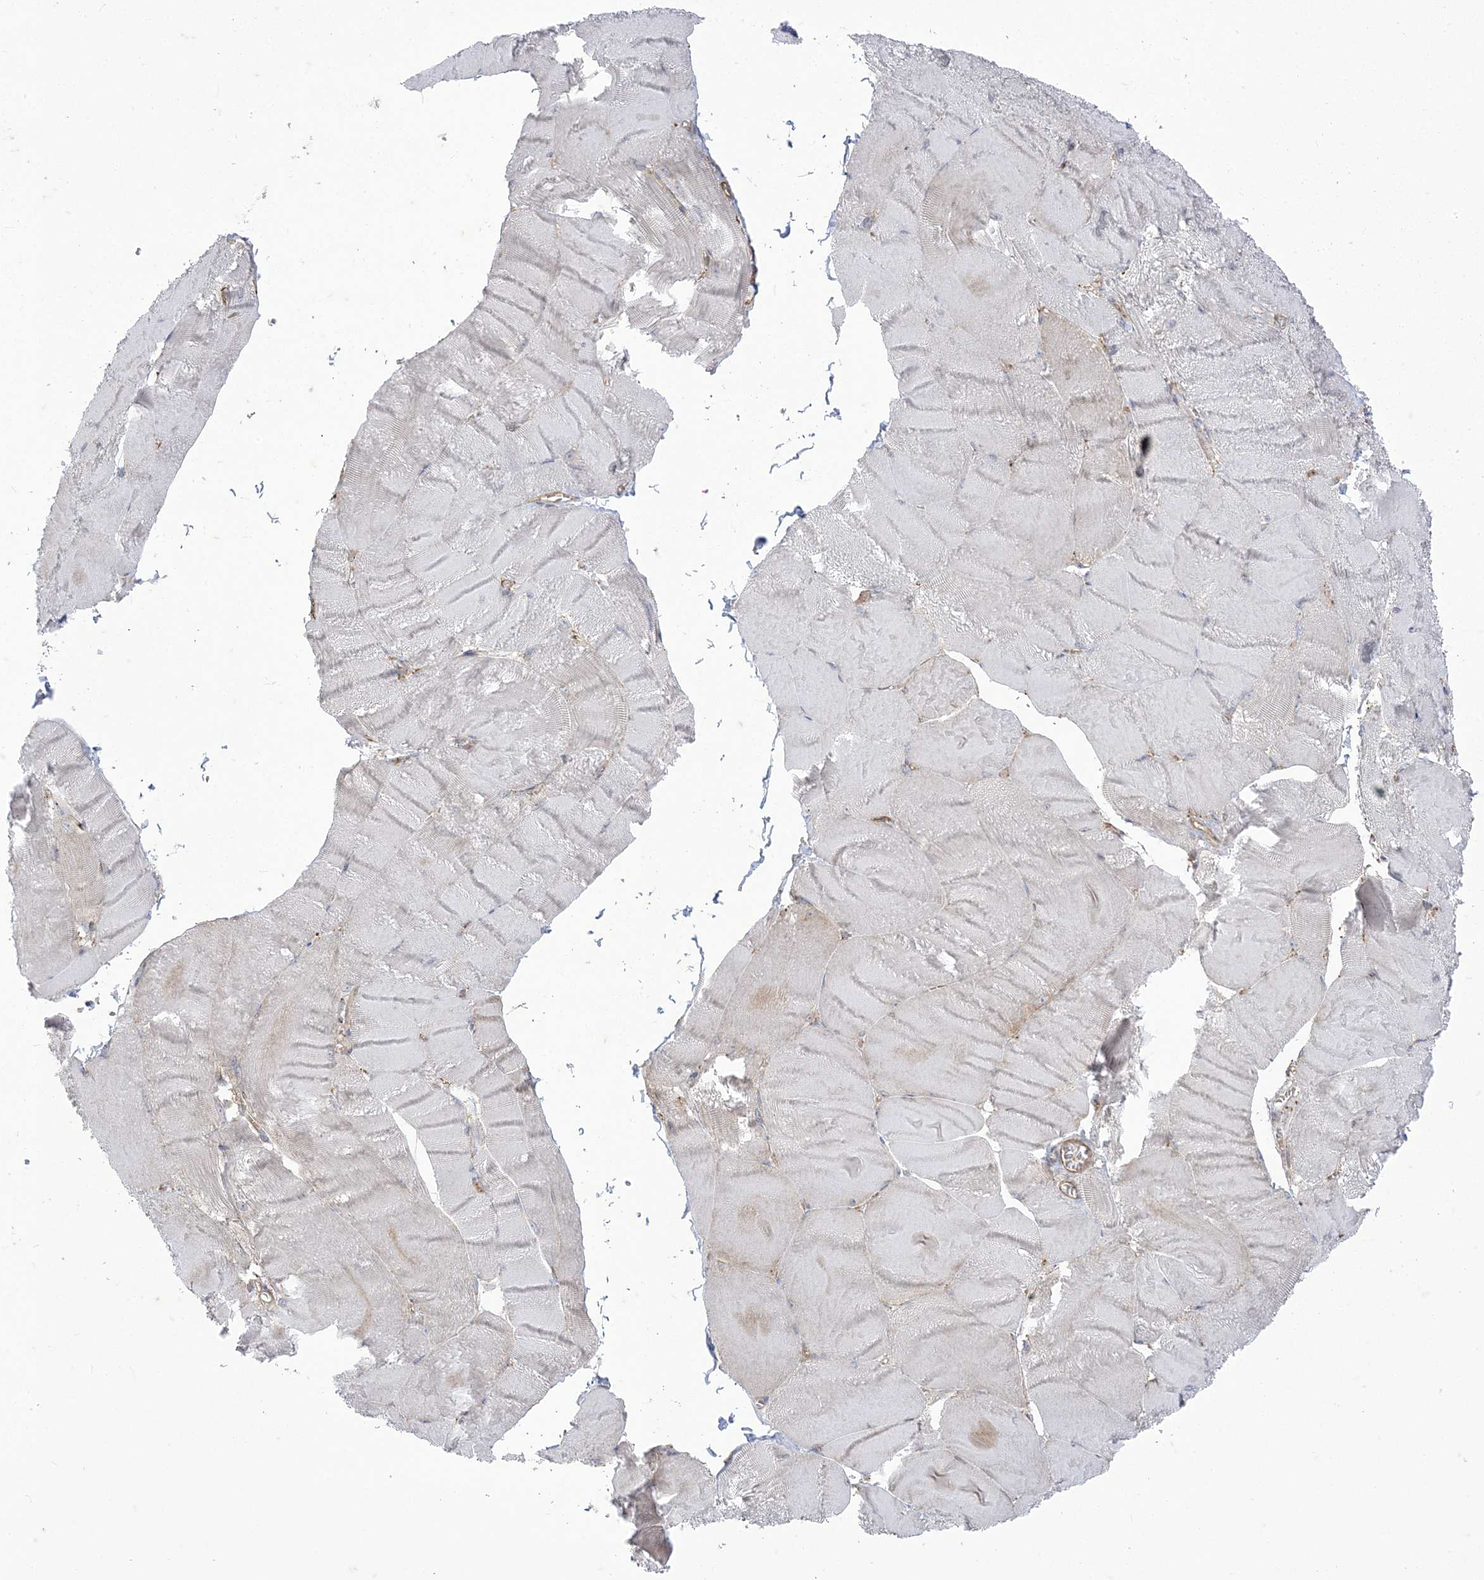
{"staining": {"intensity": "negative", "quantity": "none", "location": "none"}, "tissue": "skeletal muscle", "cell_type": "Myocytes", "image_type": "normal", "snomed": [{"axis": "morphology", "description": "Normal tissue, NOS"}, {"axis": "morphology", "description": "Basal cell carcinoma"}, {"axis": "topography", "description": "Skeletal muscle"}], "caption": "IHC photomicrograph of normal human skeletal muscle stained for a protein (brown), which demonstrates no expression in myocytes.", "gene": "DERL3", "patient": {"sex": "female", "age": 64}}